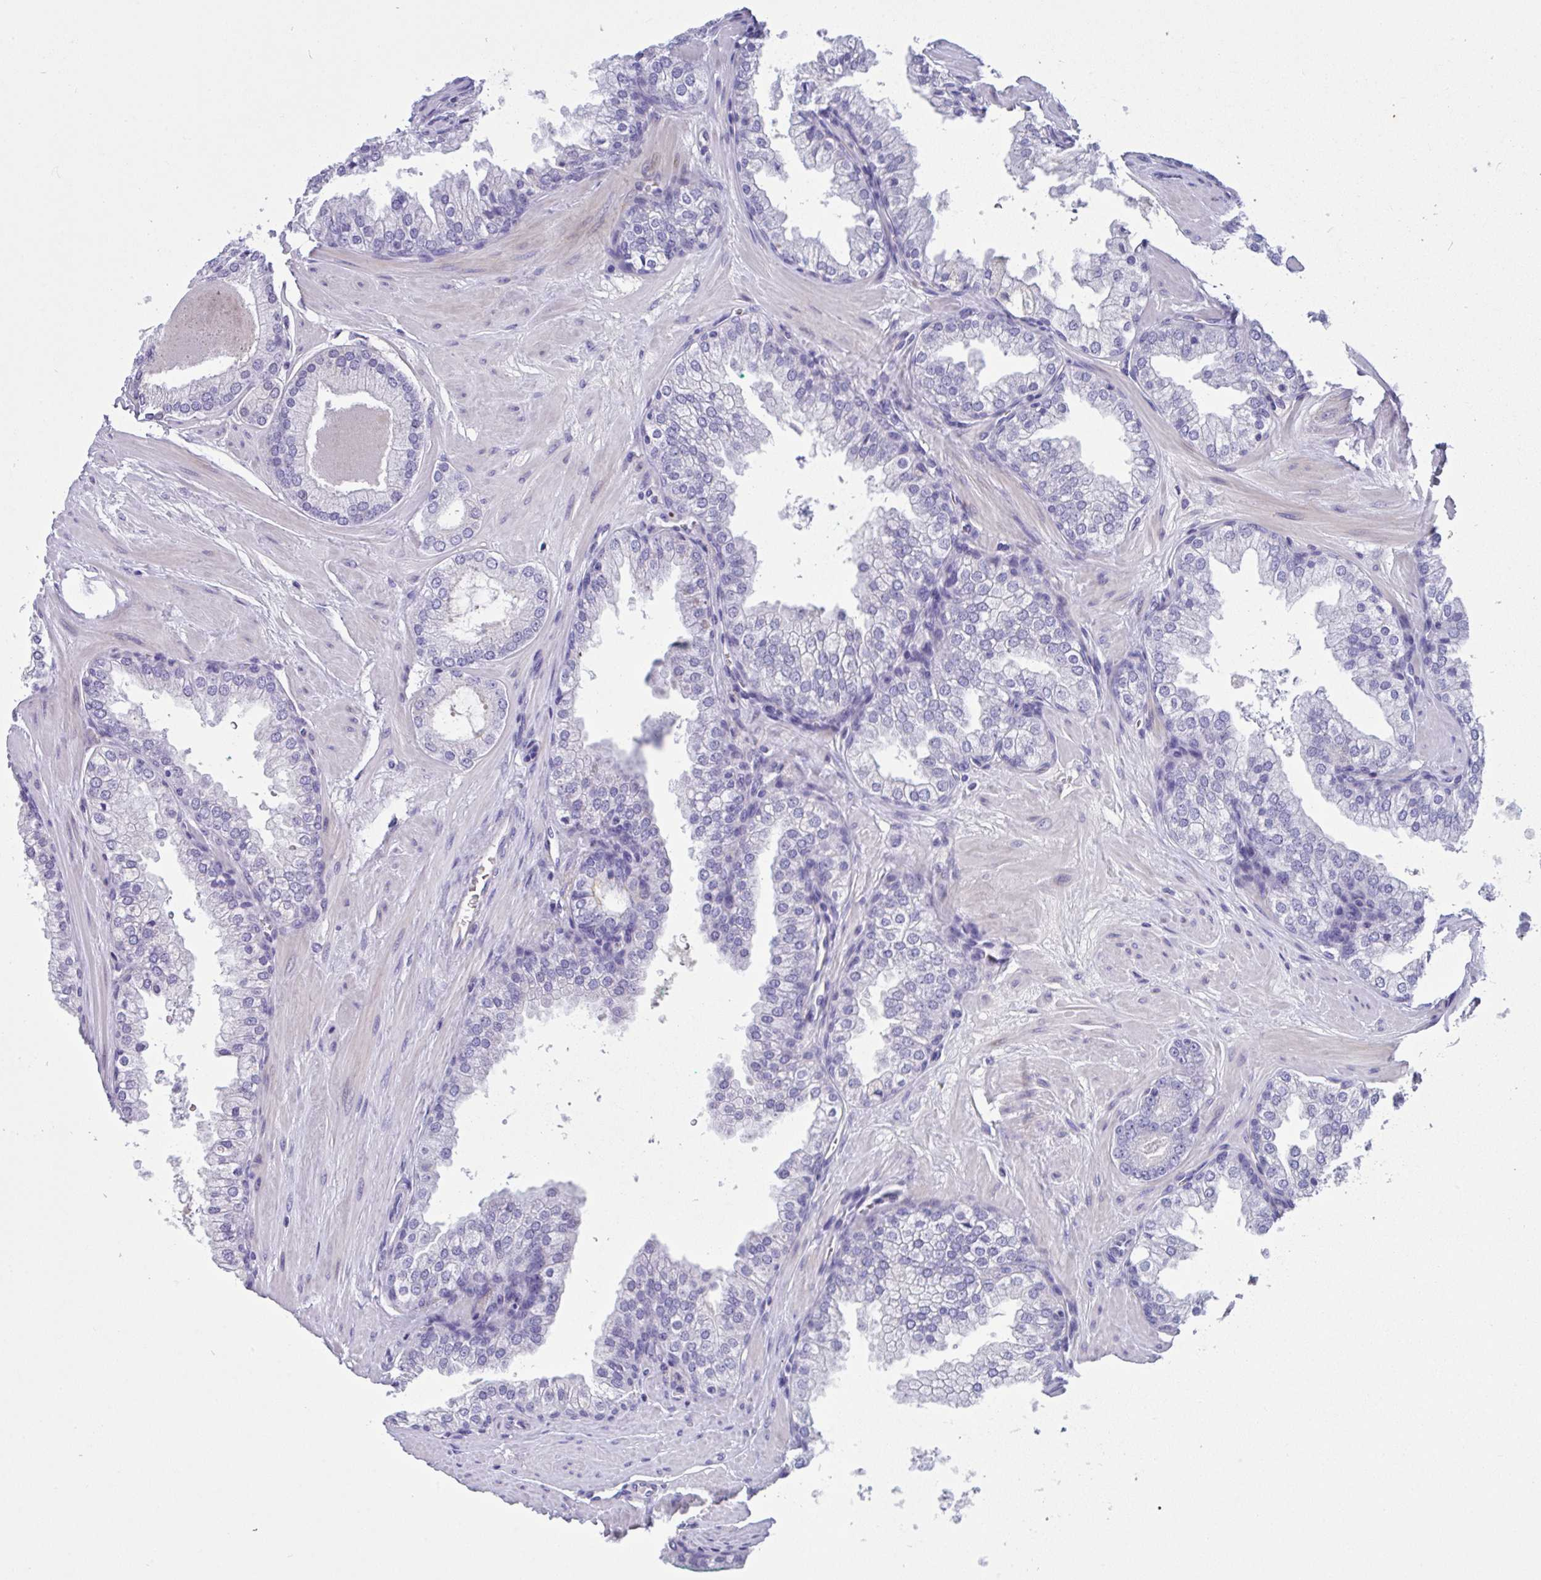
{"staining": {"intensity": "negative", "quantity": "none", "location": "none"}, "tissue": "prostate cancer", "cell_type": "Tumor cells", "image_type": "cancer", "snomed": [{"axis": "morphology", "description": "Adenocarcinoma, Low grade"}, {"axis": "topography", "description": "Prostate"}], "caption": "Human prostate low-grade adenocarcinoma stained for a protein using immunohistochemistry (IHC) shows no positivity in tumor cells.", "gene": "FBXL20", "patient": {"sex": "male", "age": 42}}